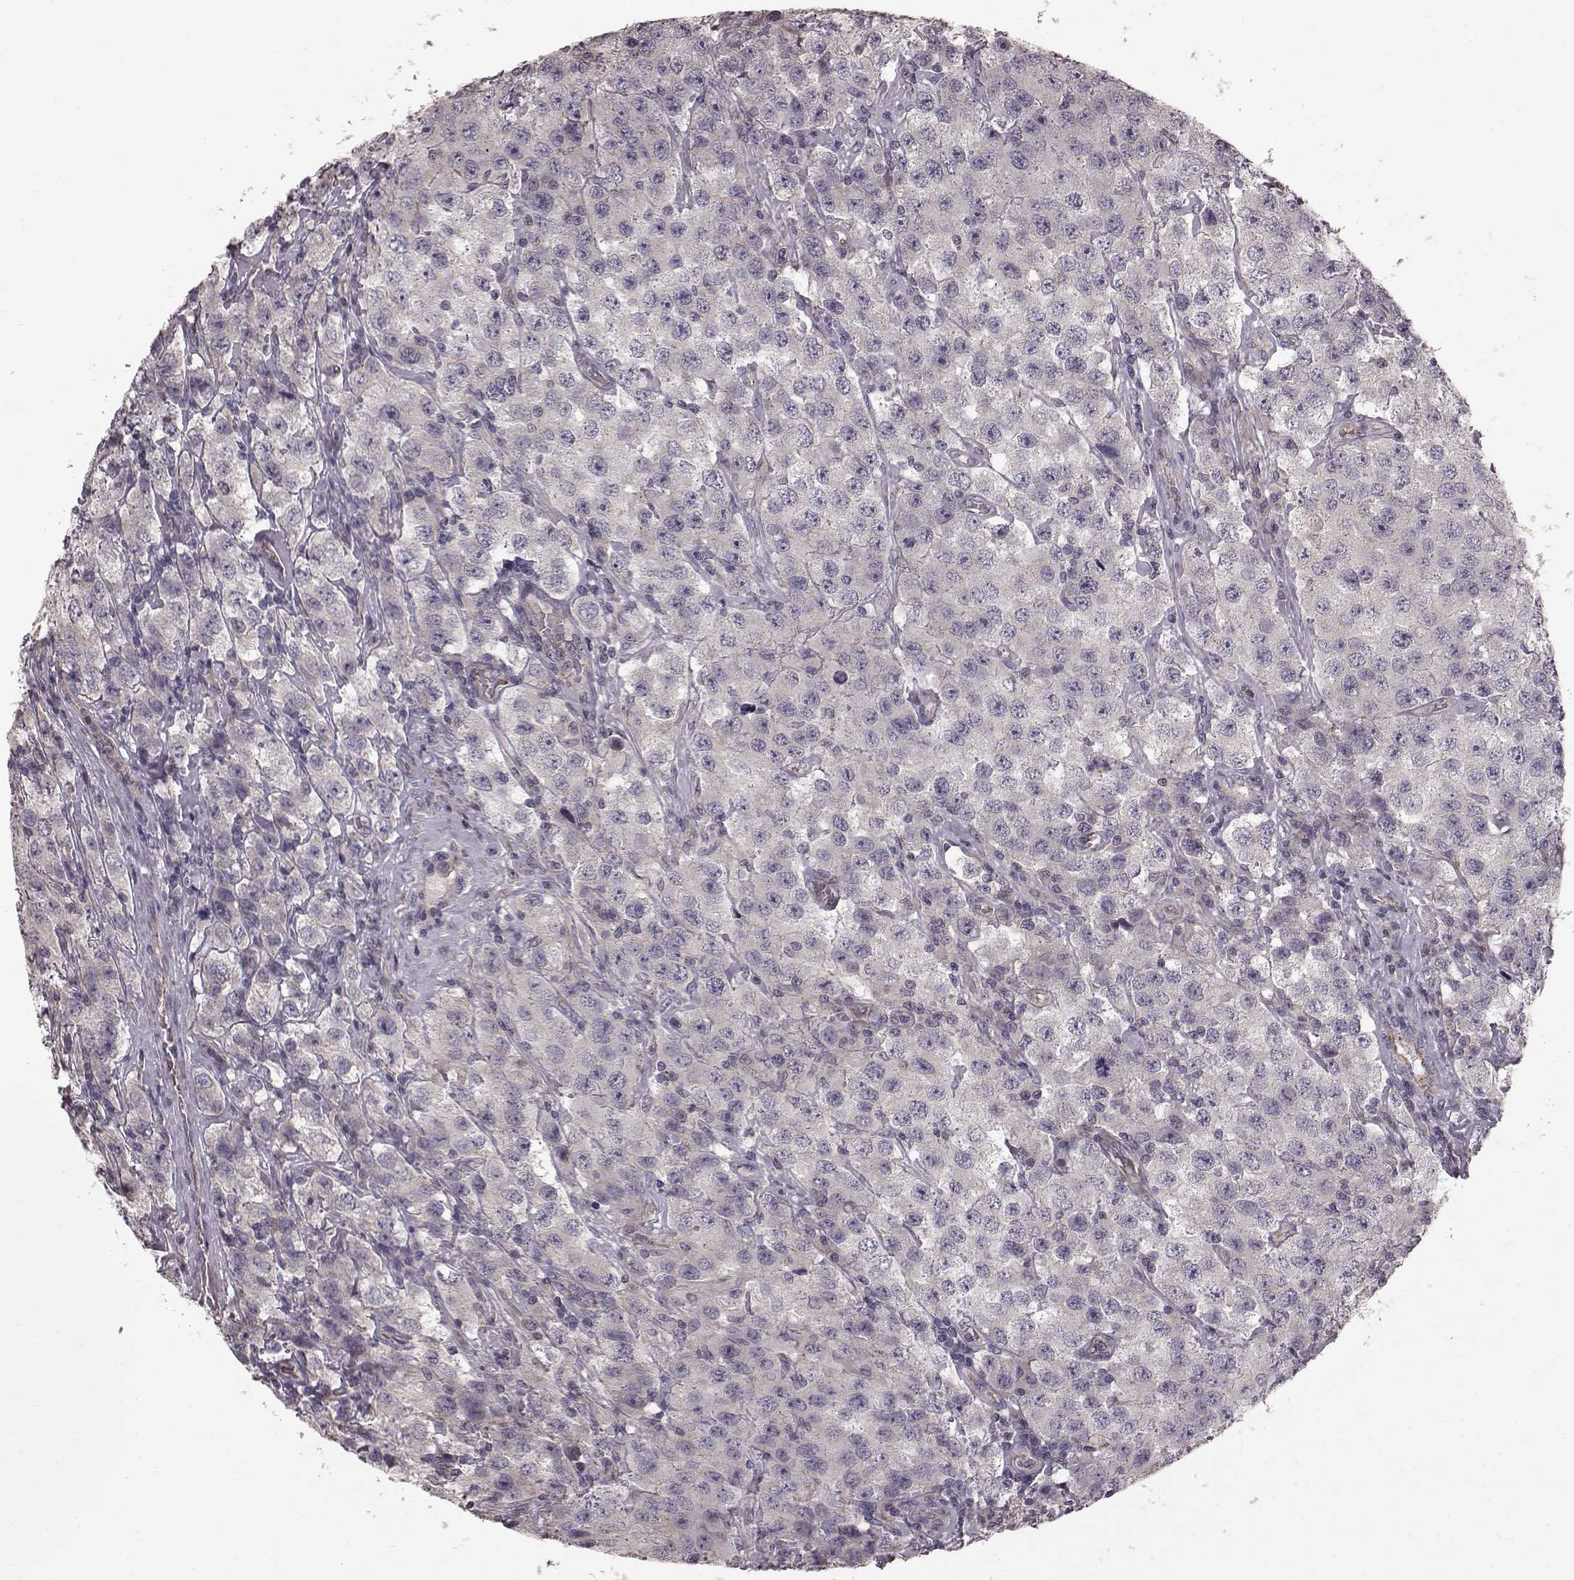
{"staining": {"intensity": "negative", "quantity": "none", "location": "none"}, "tissue": "testis cancer", "cell_type": "Tumor cells", "image_type": "cancer", "snomed": [{"axis": "morphology", "description": "Seminoma, NOS"}, {"axis": "topography", "description": "Testis"}], "caption": "A micrograph of human testis cancer (seminoma) is negative for staining in tumor cells. Nuclei are stained in blue.", "gene": "SLC22A18", "patient": {"sex": "male", "age": 52}}